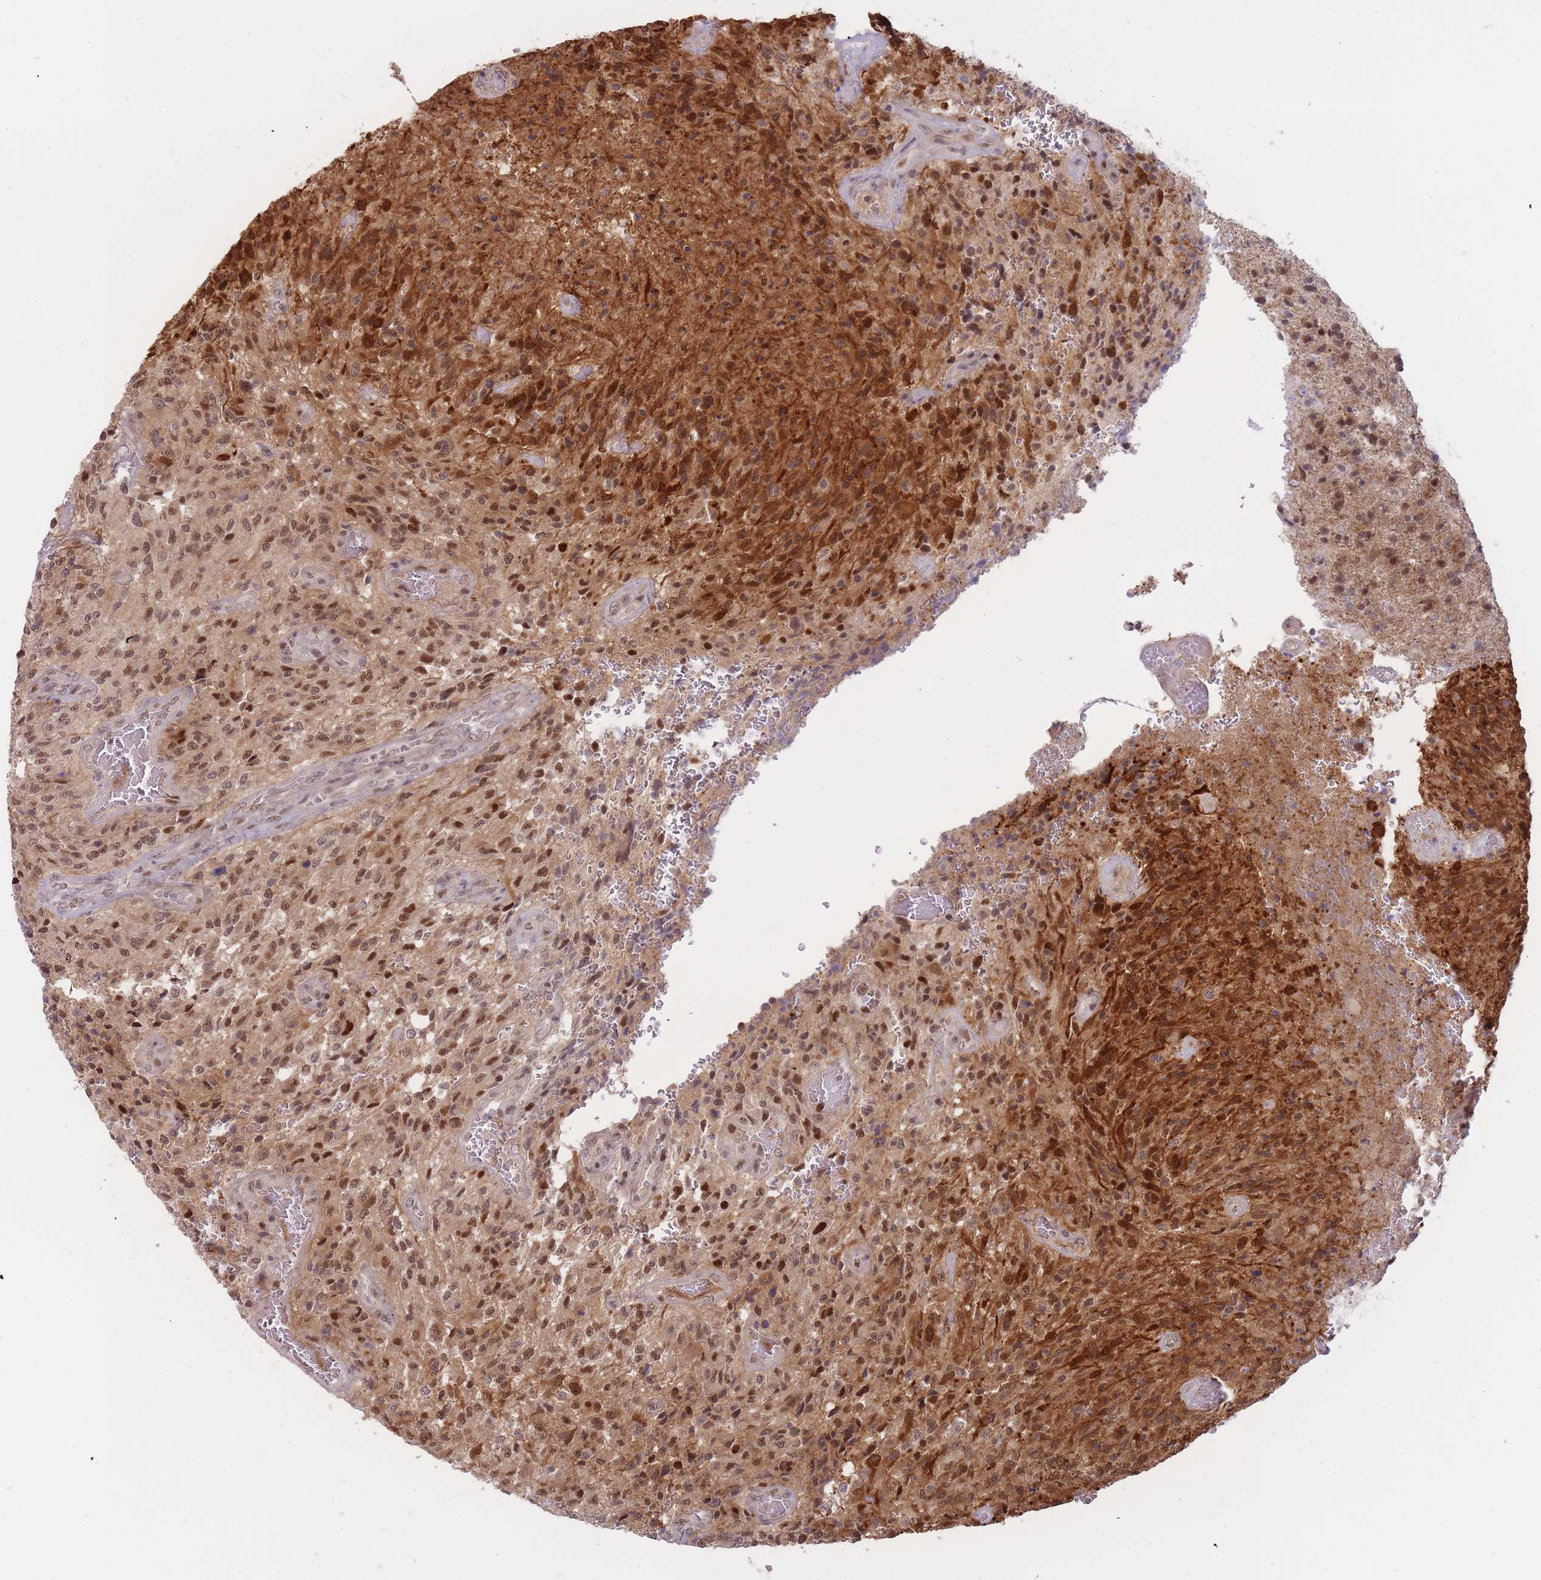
{"staining": {"intensity": "moderate", "quantity": ">75%", "location": "cytoplasmic/membranous,nuclear"}, "tissue": "glioma", "cell_type": "Tumor cells", "image_type": "cancer", "snomed": [{"axis": "morphology", "description": "Normal tissue, NOS"}, {"axis": "morphology", "description": "Glioma, malignant, High grade"}, {"axis": "topography", "description": "Cerebral cortex"}], "caption": "A brown stain shows moderate cytoplasmic/membranous and nuclear staining of a protein in human glioma tumor cells.", "gene": "DEAF1", "patient": {"sex": "male", "age": 56}}